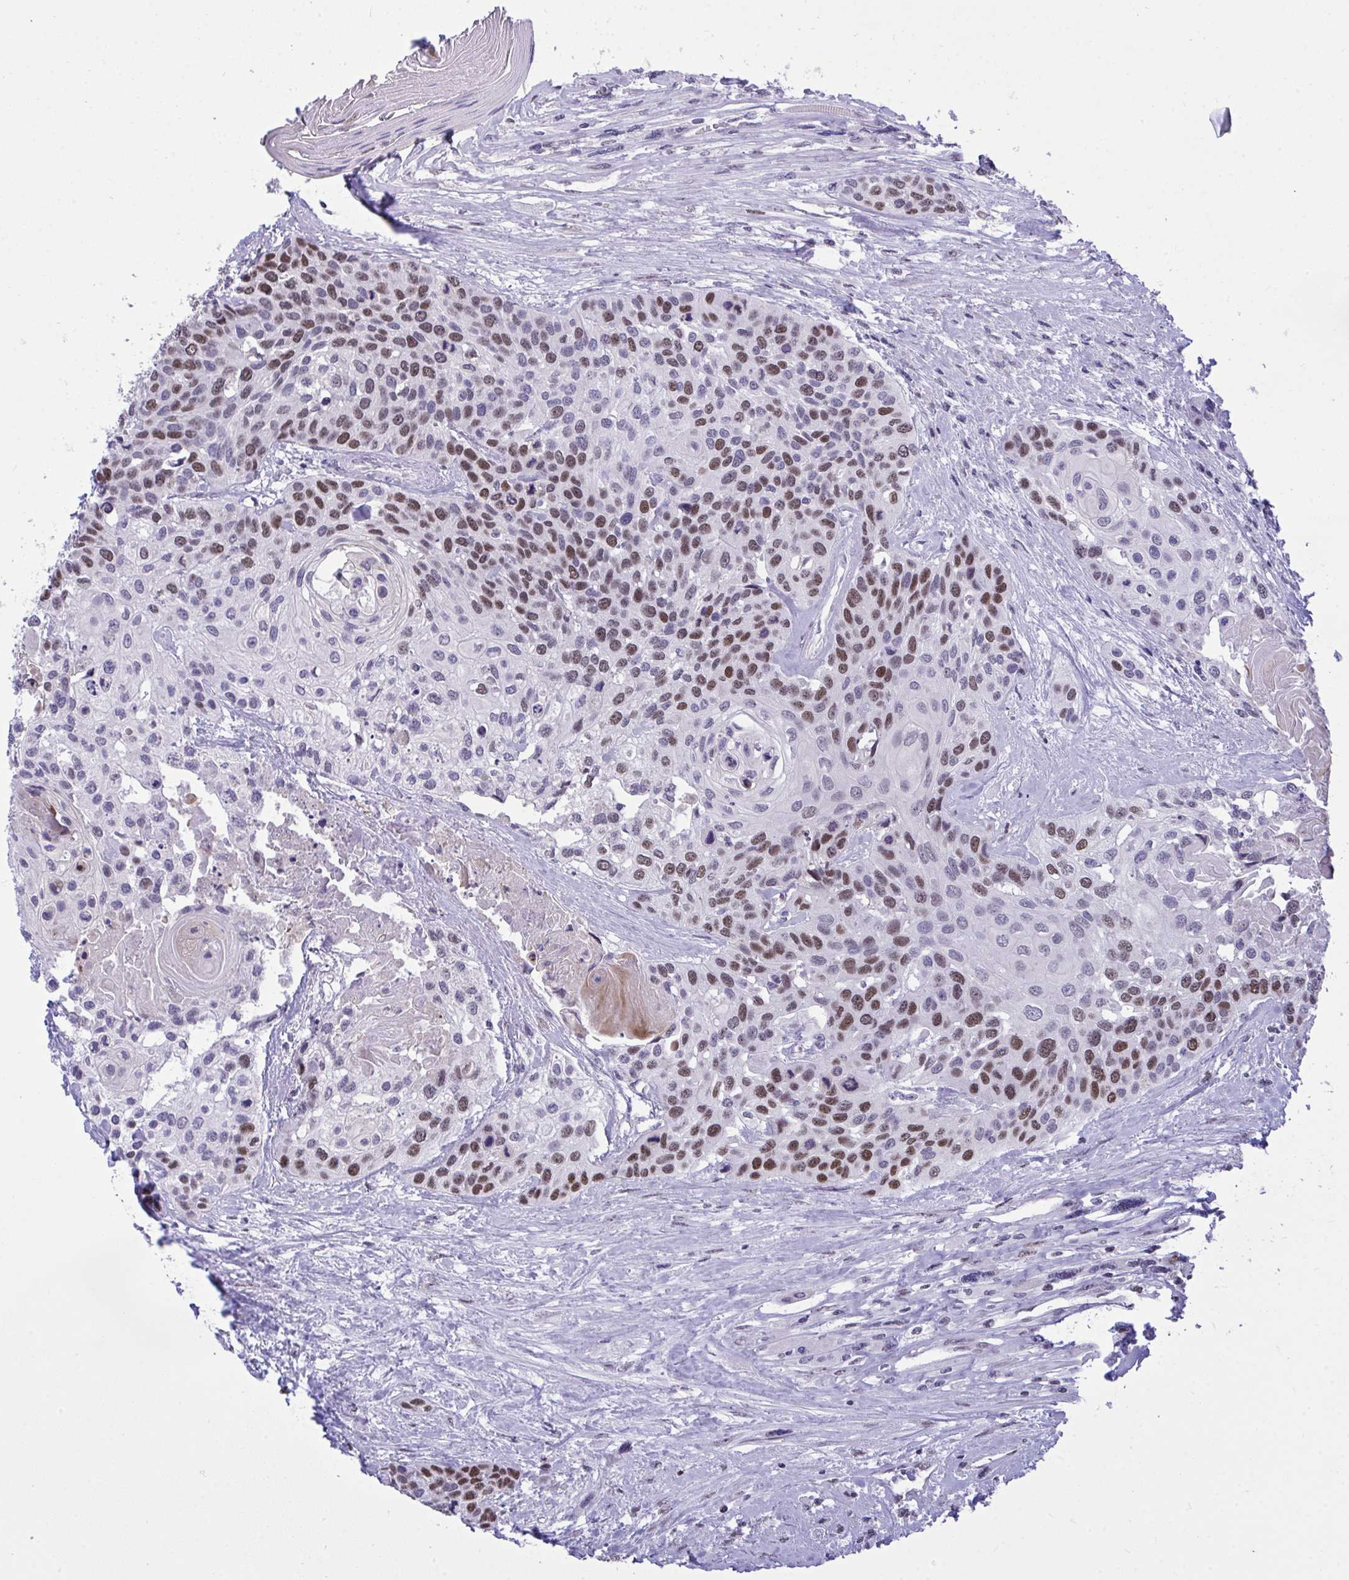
{"staining": {"intensity": "strong", "quantity": "25%-75%", "location": "nuclear"}, "tissue": "head and neck cancer", "cell_type": "Tumor cells", "image_type": "cancer", "snomed": [{"axis": "morphology", "description": "Squamous cell carcinoma, NOS"}, {"axis": "topography", "description": "Head-Neck"}], "caption": "Strong nuclear expression for a protein is seen in approximately 25%-75% of tumor cells of head and neck cancer using immunohistochemistry.", "gene": "C1QL2", "patient": {"sex": "female", "age": 50}}